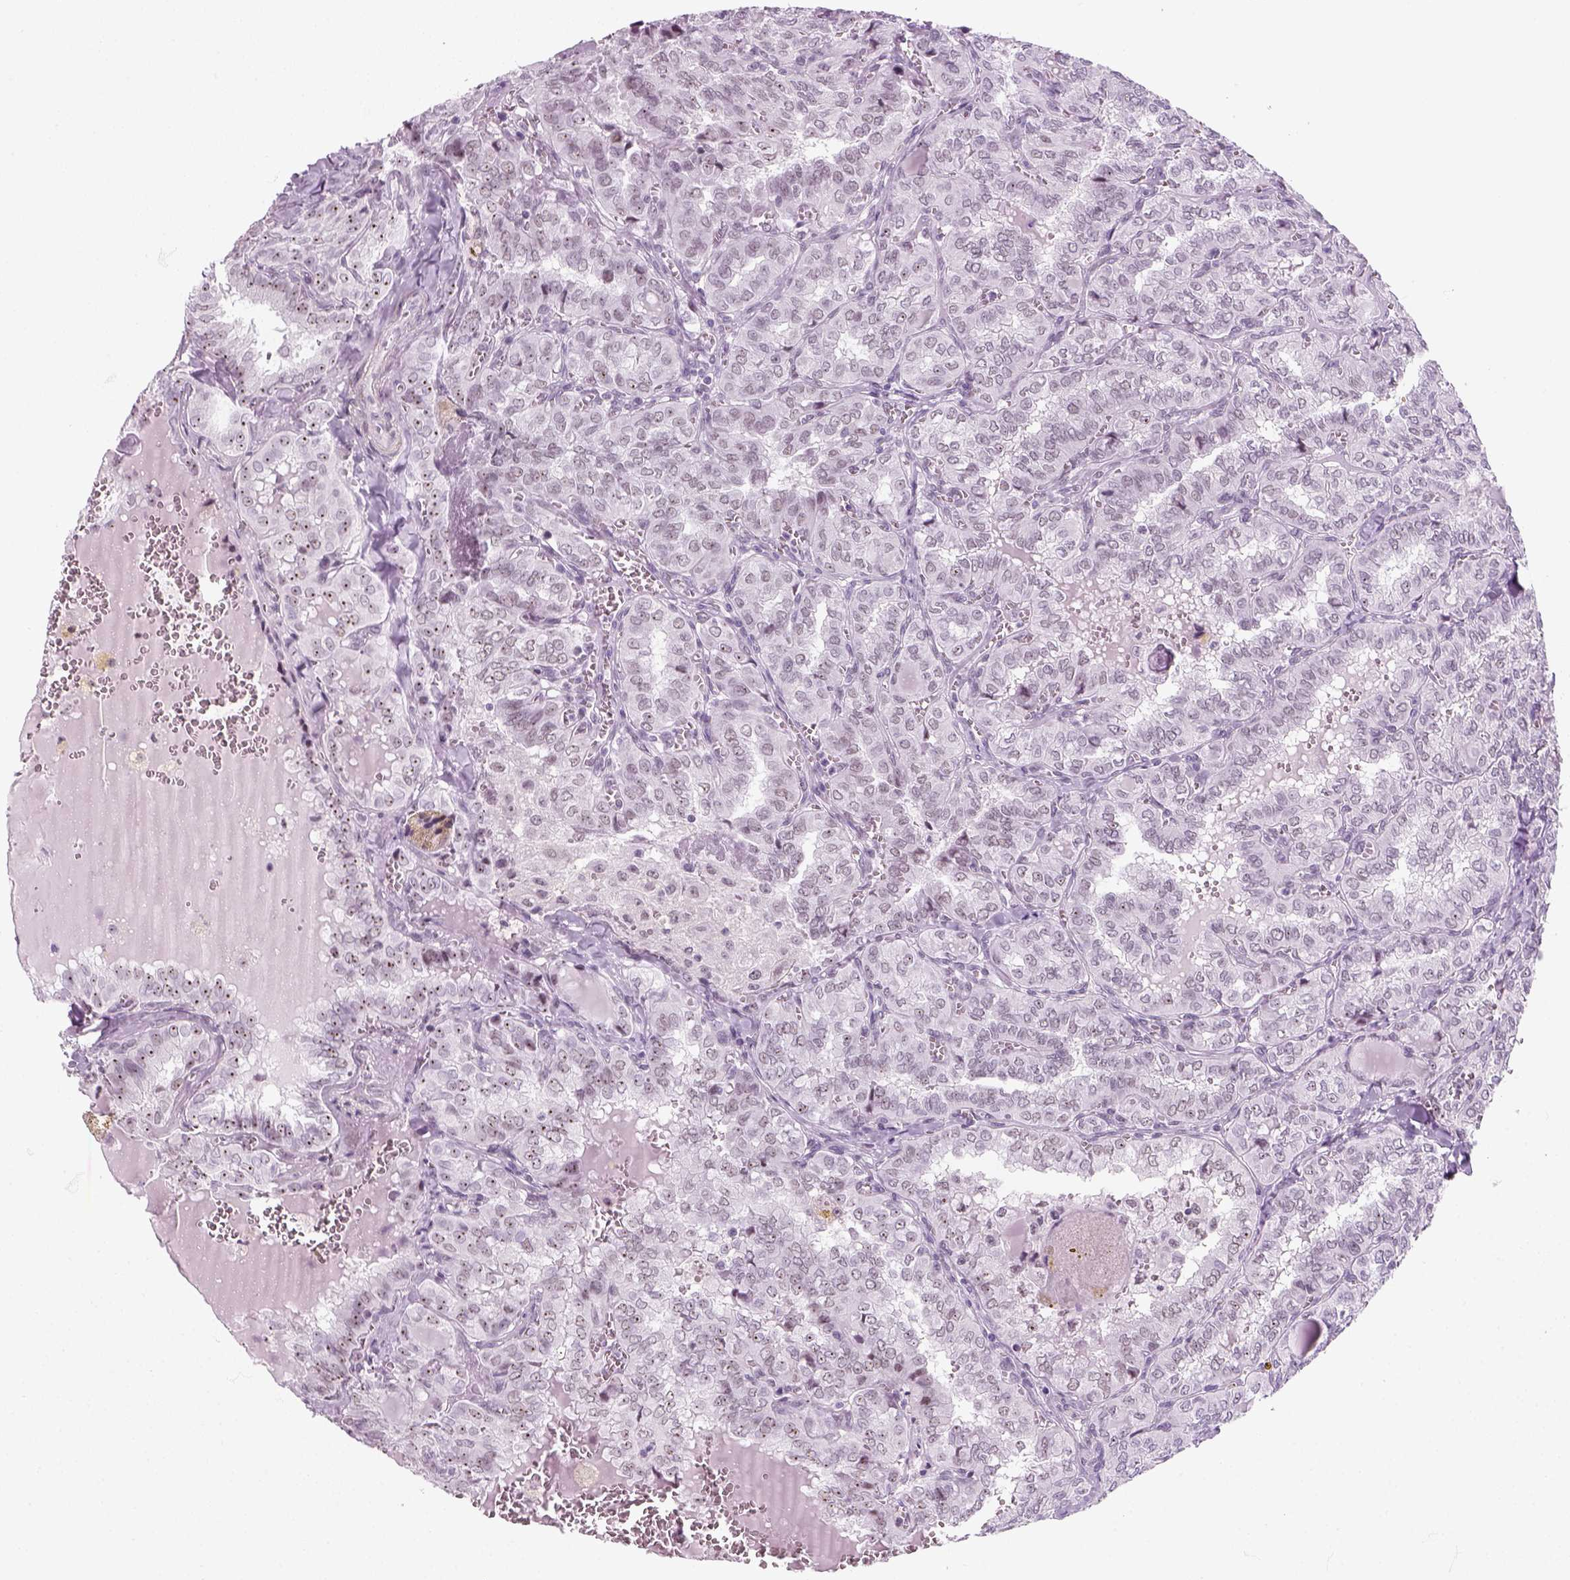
{"staining": {"intensity": "negative", "quantity": "none", "location": "none"}, "tissue": "thyroid cancer", "cell_type": "Tumor cells", "image_type": "cancer", "snomed": [{"axis": "morphology", "description": "Papillary adenocarcinoma, NOS"}, {"axis": "topography", "description": "Thyroid gland"}], "caption": "Immunohistochemical staining of human thyroid papillary adenocarcinoma reveals no significant expression in tumor cells.", "gene": "ZNF865", "patient": {"sex": "female", "age": 41}}